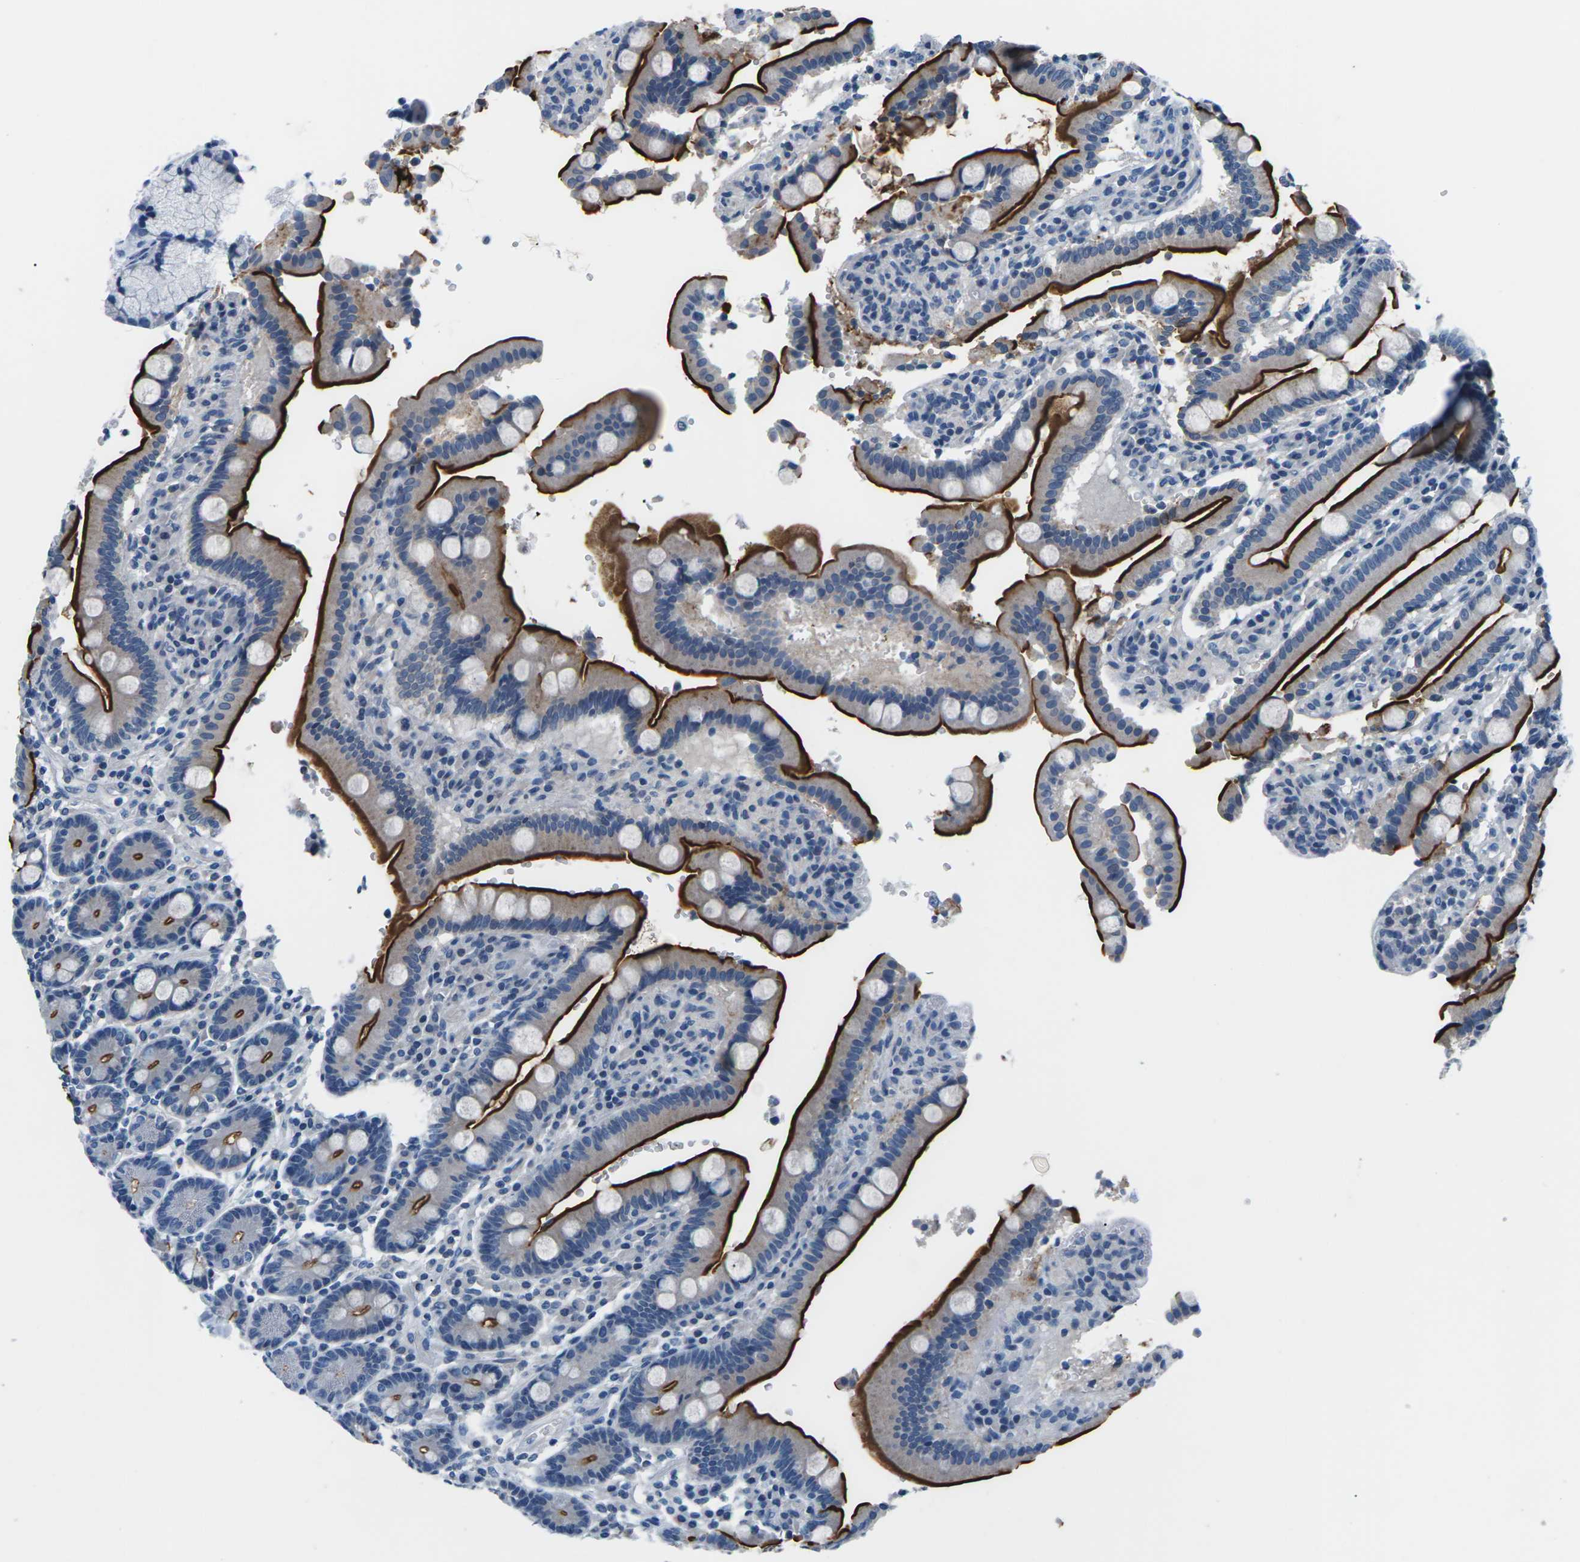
{"staining": {"intensity": "strong", "quantity": "25%-75%", "location": "cytoplasmic/membranous"}, "tissue": "duodenum", "cell_type": "Glandular cells", "image_type": "normal", "snomed": [{"axis": "morphology", "description": "Normal tissue, NOS"}, {"axis": "topography", "description": "Small intestine, NOS"}], "caption": "DAB (3,3'-diaminobenzidine) immunohistochemical staining of unremarkable duodenum reveals strong cytoplasmic/membranous protein staining in about 25%-75% of glandular cells.", "gene": "UMOD", "patient": {"sex": "female", "age": 71}}